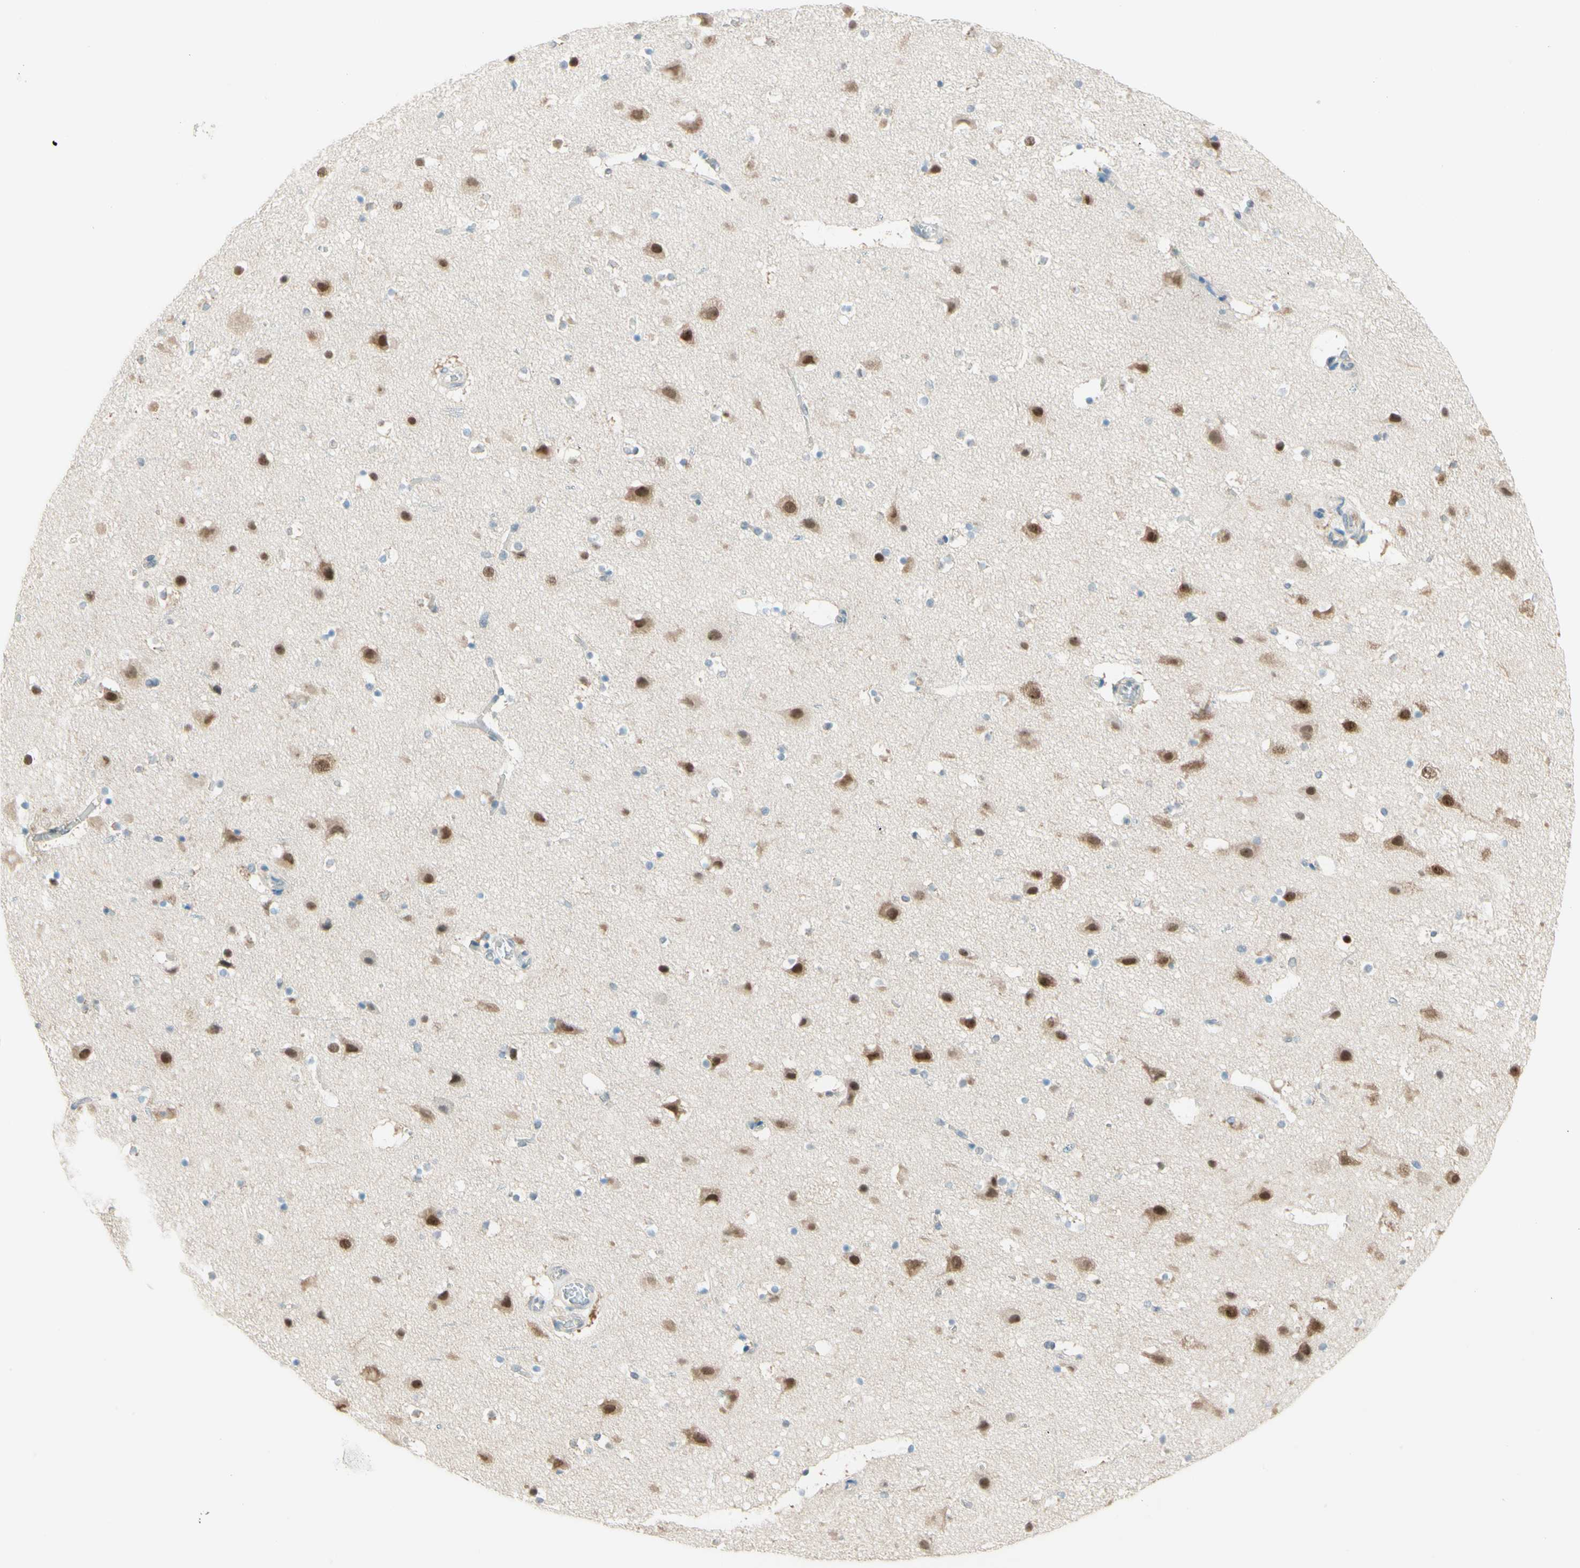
{"staining": {"intensity": "negative", "quantity": "none", "location": "none"}, "tissue": "cerebral cortex", "cell_type": "Endothelial cells", "image_type": "normal", "snomed": [{"axis": "morphology", "description": "Normal tissue, NOS"}, {"axis": "topography", "description": "Cerebral cortex"}], "caption": "The immunohistochemistry (IHC) image has no significant positivity in endothelial cells of cerebral cortex.", "gene": "JPH1", "patient": {"sex": "male", "age": 45}}